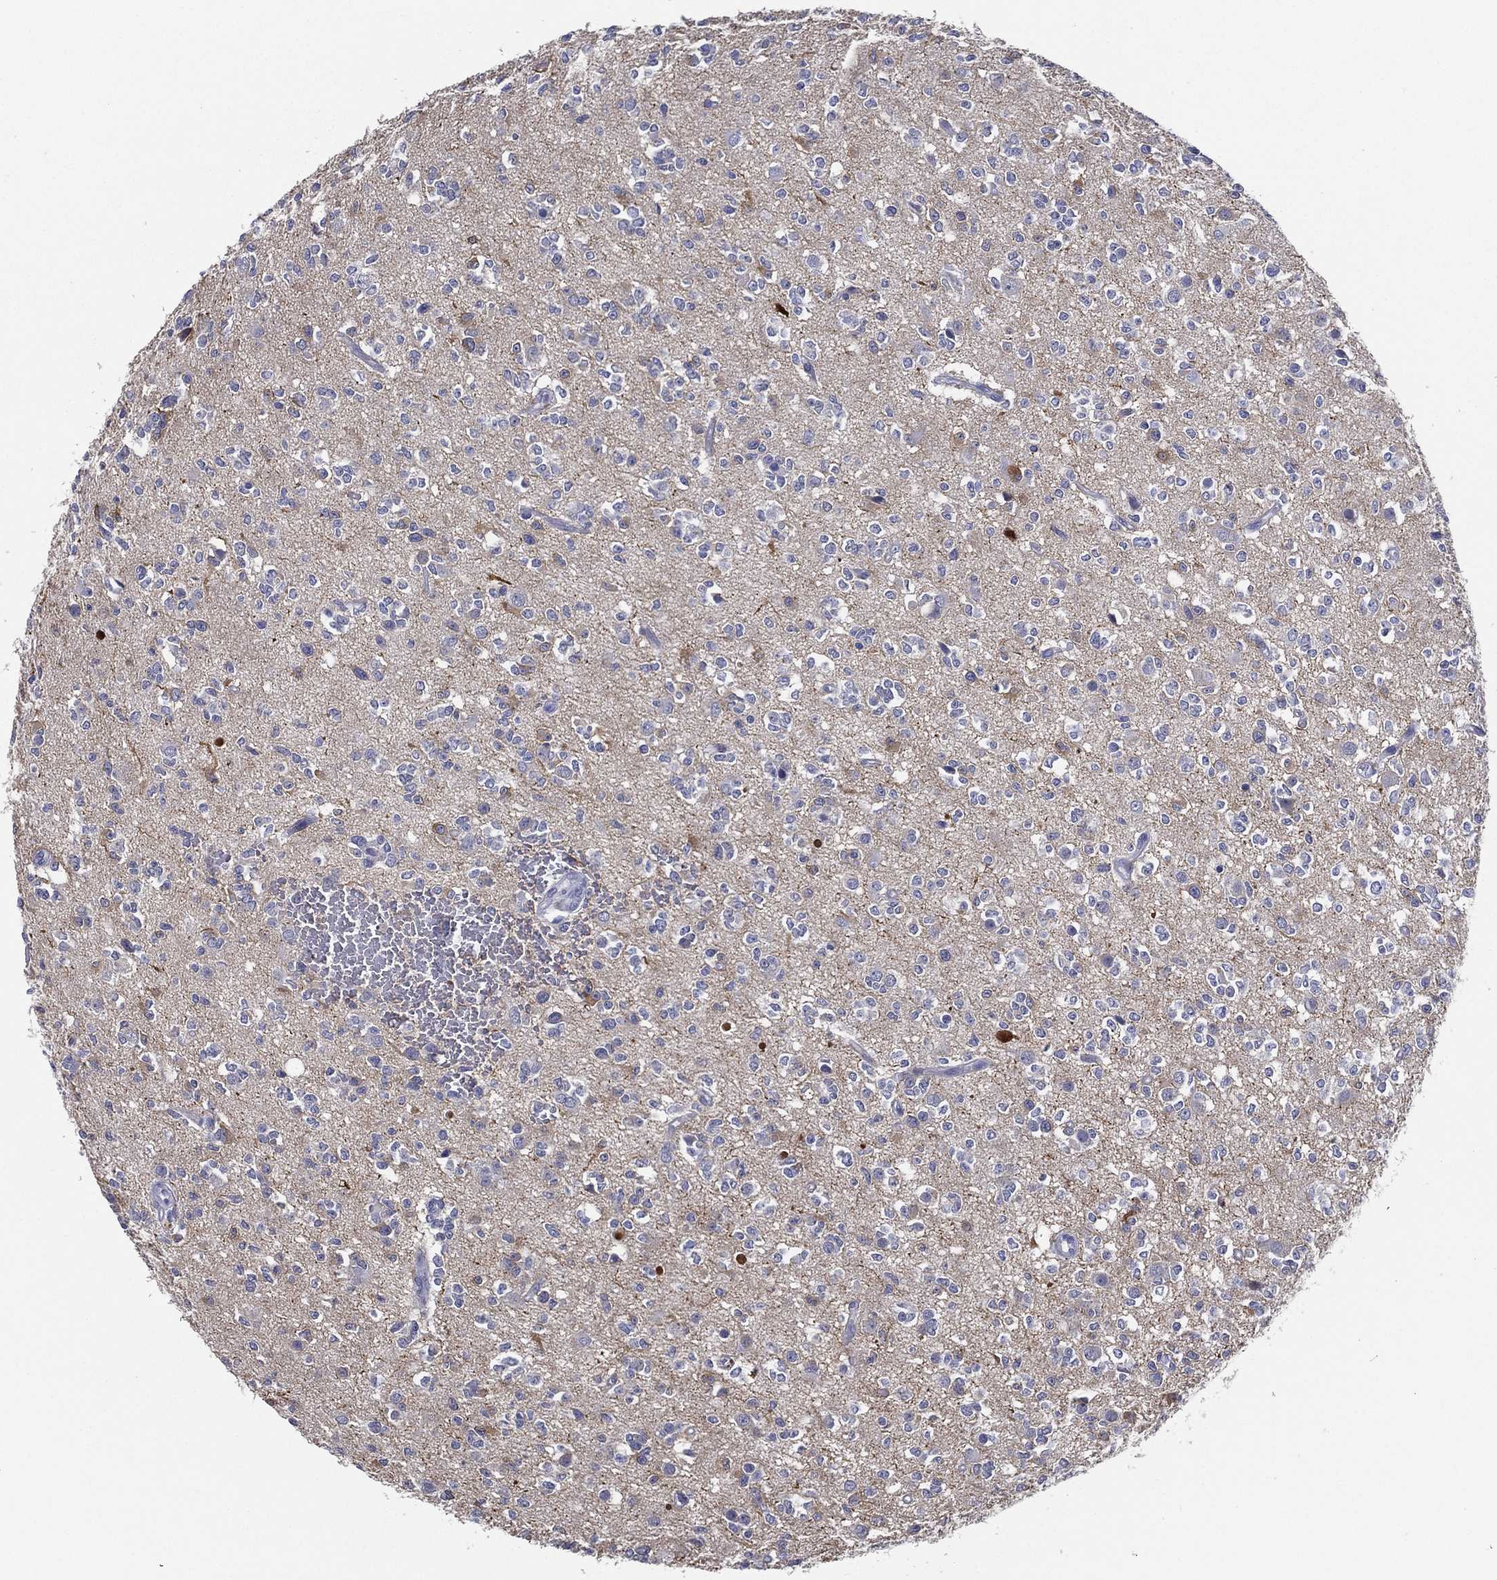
{"staining": {"intensity": "negative", "quantity": "none", "location": "none"}, "tissue": "glioma", "cell_type": "Tumor cells", "image_type": "cancer", "snomed": [{"axis": "morphology", "description": "Glioma, malignant, Low grade"}, {"axis": "topography", "description": "Brain"}], "caption": "This is a image of immunohistochemistry (IHC) staining of malignant glioma (low-grade), which shows no positivity in tumor cells.", "gene": "SLC13A4", "patient": {"sex": "female", "age": 45}}